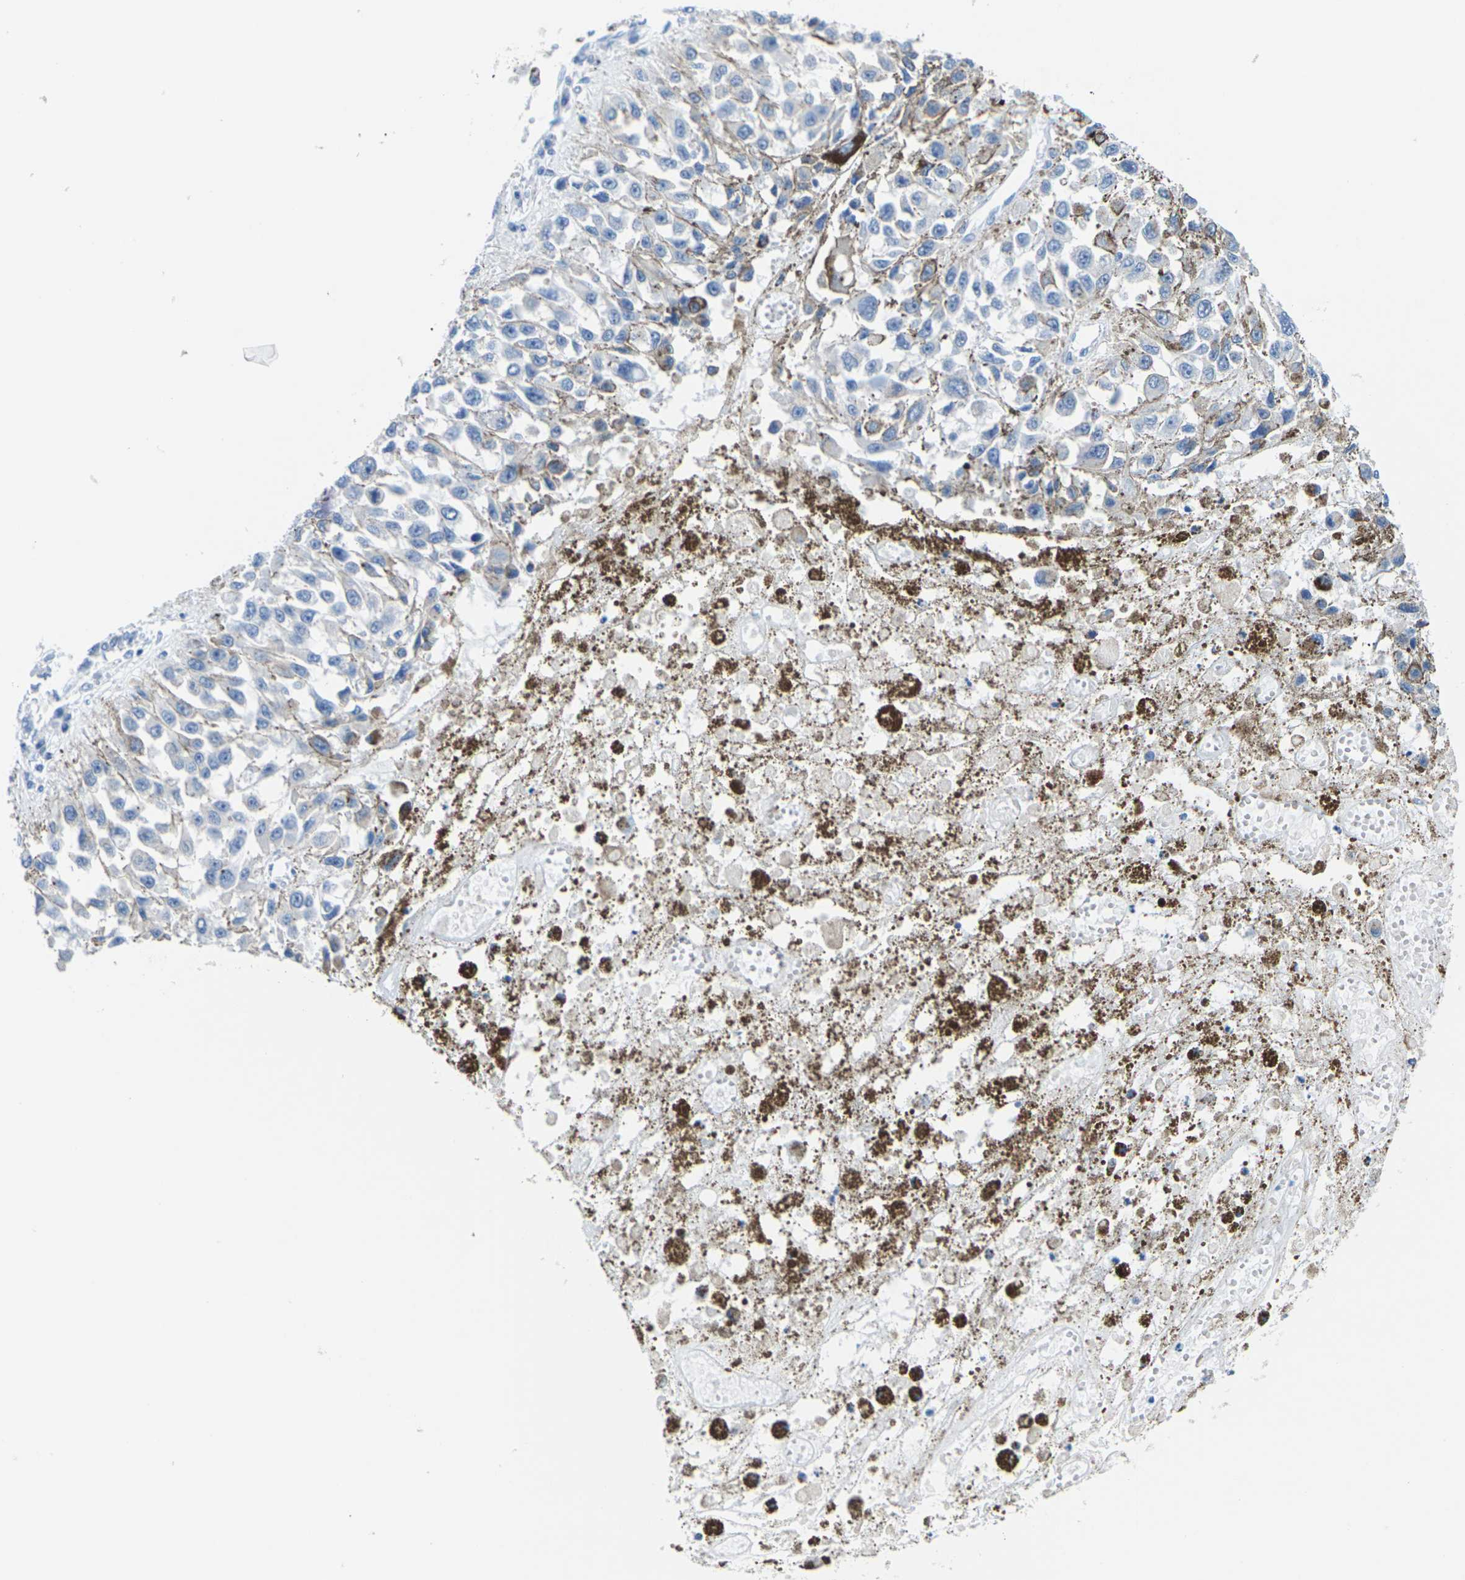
{"staining": {"intensity": "negative", "quantity": "none", "location": "none"}, "tissue": "melanoma", "cell_type": "Tumor cells", "image_type": "cancer", "snomed": [{"axis": "morphology", "description": "Malignant melanoma, Metastatic site"}, {"axis": "topography", "description": "Lymph node"}], "caption": "A photomicrograph of human melanoma is negative for staining in tumor cells.", "gene": "SYNGR2", "patient": {"sex": "male", "age": 59}}